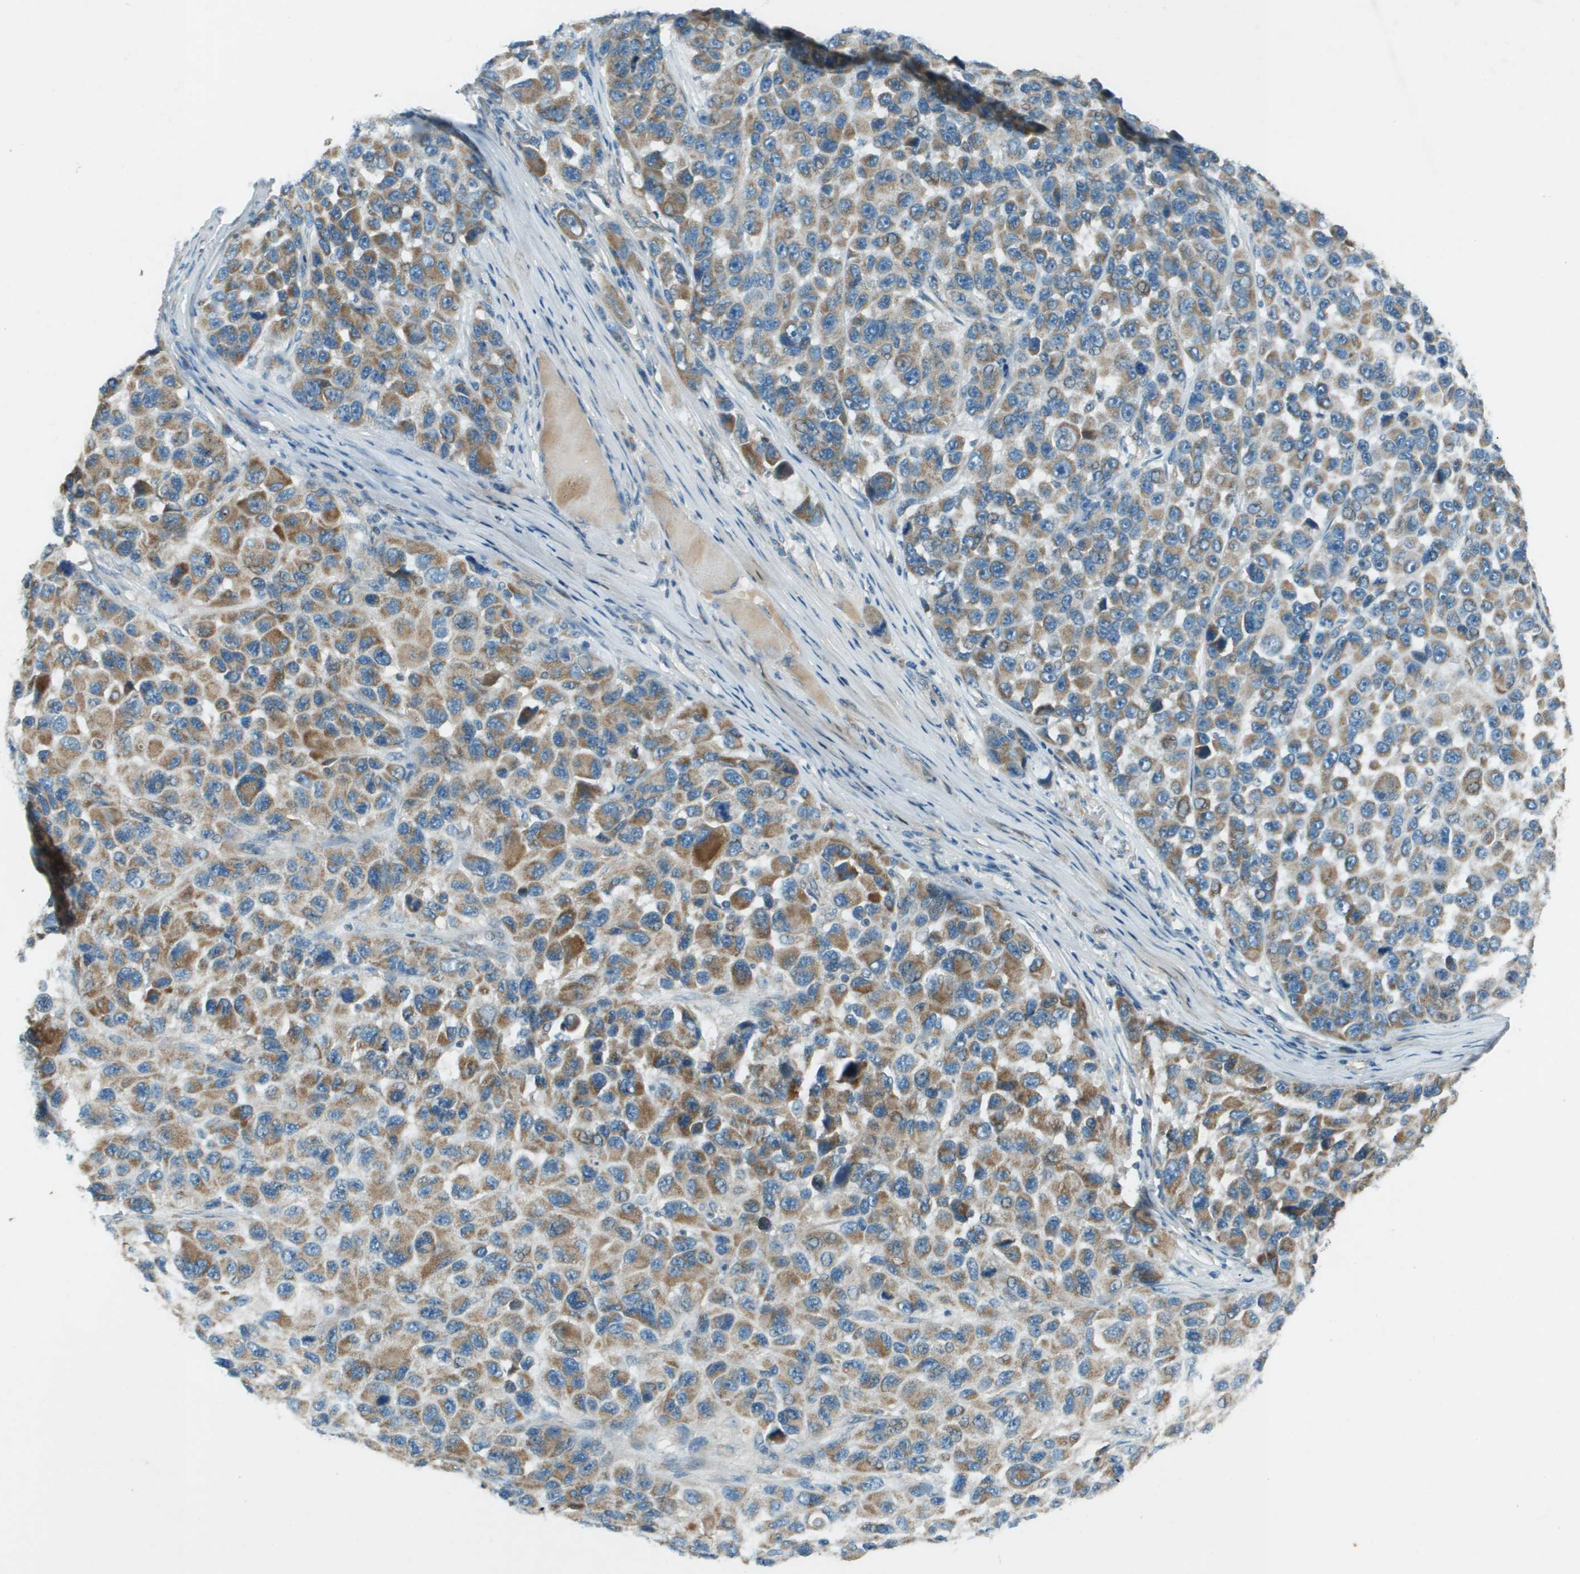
{"staining": {"intensity": "moderate", "quantity": ">75%", "location": "cytoplasmic/membranous"}, "tissue": "melanoma", "cell_type": "Tumor cells", "image_type": "cancer", "snomed": [{"axis": "morphology", "description": "Malignant melanoma, NOS"}, {"axis": "topography", "description": "Skin"}], "caption": "Melanoma tissue exhibits moderate cytoplasmic/membranous staining in approximately >75% of tumor cells", "gene": "MIGA1", "patient": {"sex": "male", "age": 53}}